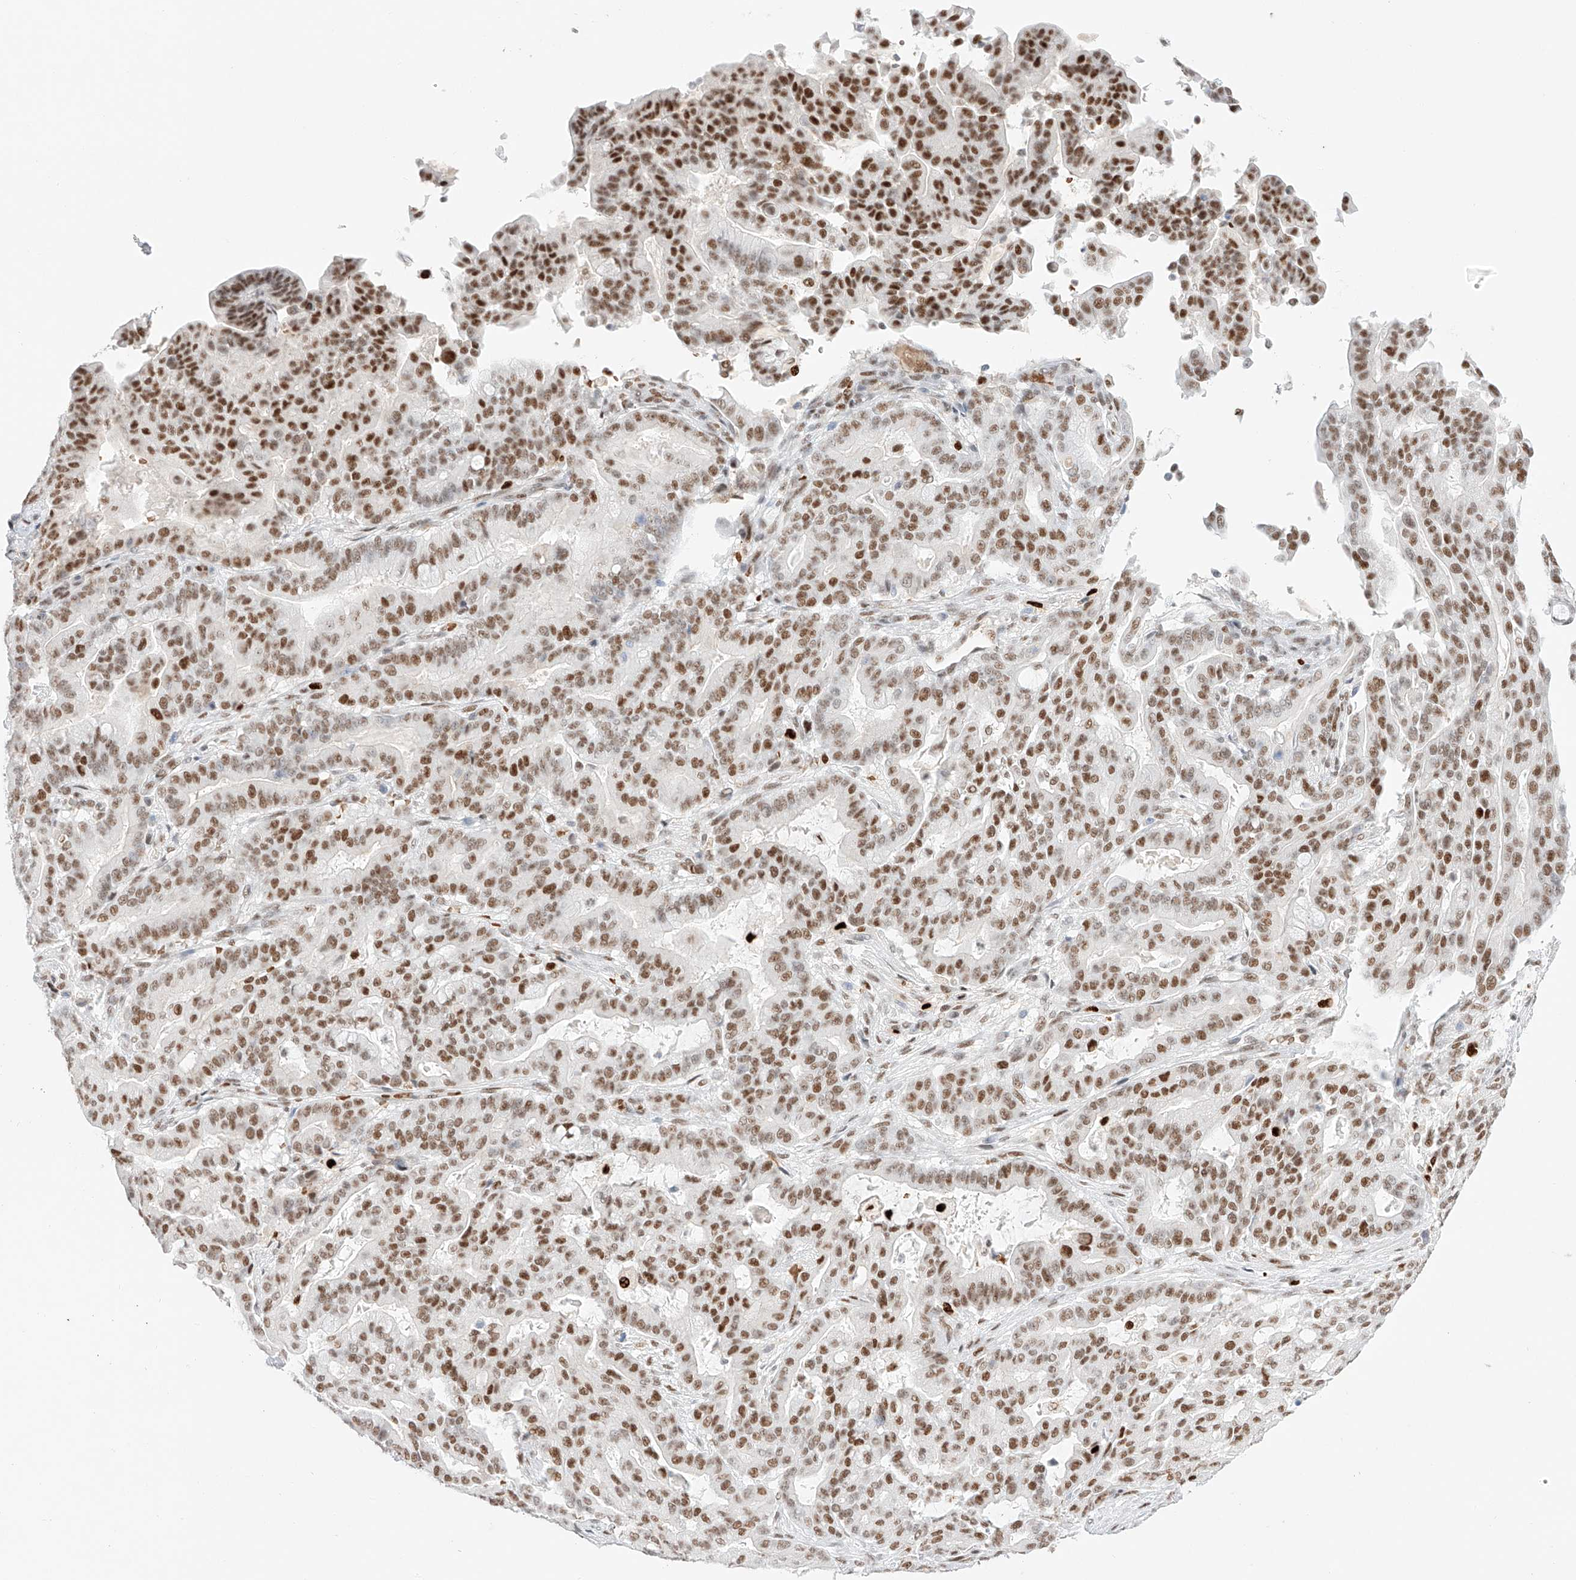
{"staining": {"intensity": "moderate", "quantity": ">75%", "location": "nuclear"}, "tissue": "pancreatic cancer", "cell_type": "Tumor cells", "image_type": "cancer", "snomed": [{"axis": "morphology", "description": "Adenocarcinoma, NOS"}, {"axis": "topography", "description": "Pancreas"}], "caption": "This is a photomicrograph of IHC staining of pancreatic cancer, which shows moderate expression in the nuclear of tumor cells.", "gene": "APIP", "patient": {"sex": "male", "age": 63}}